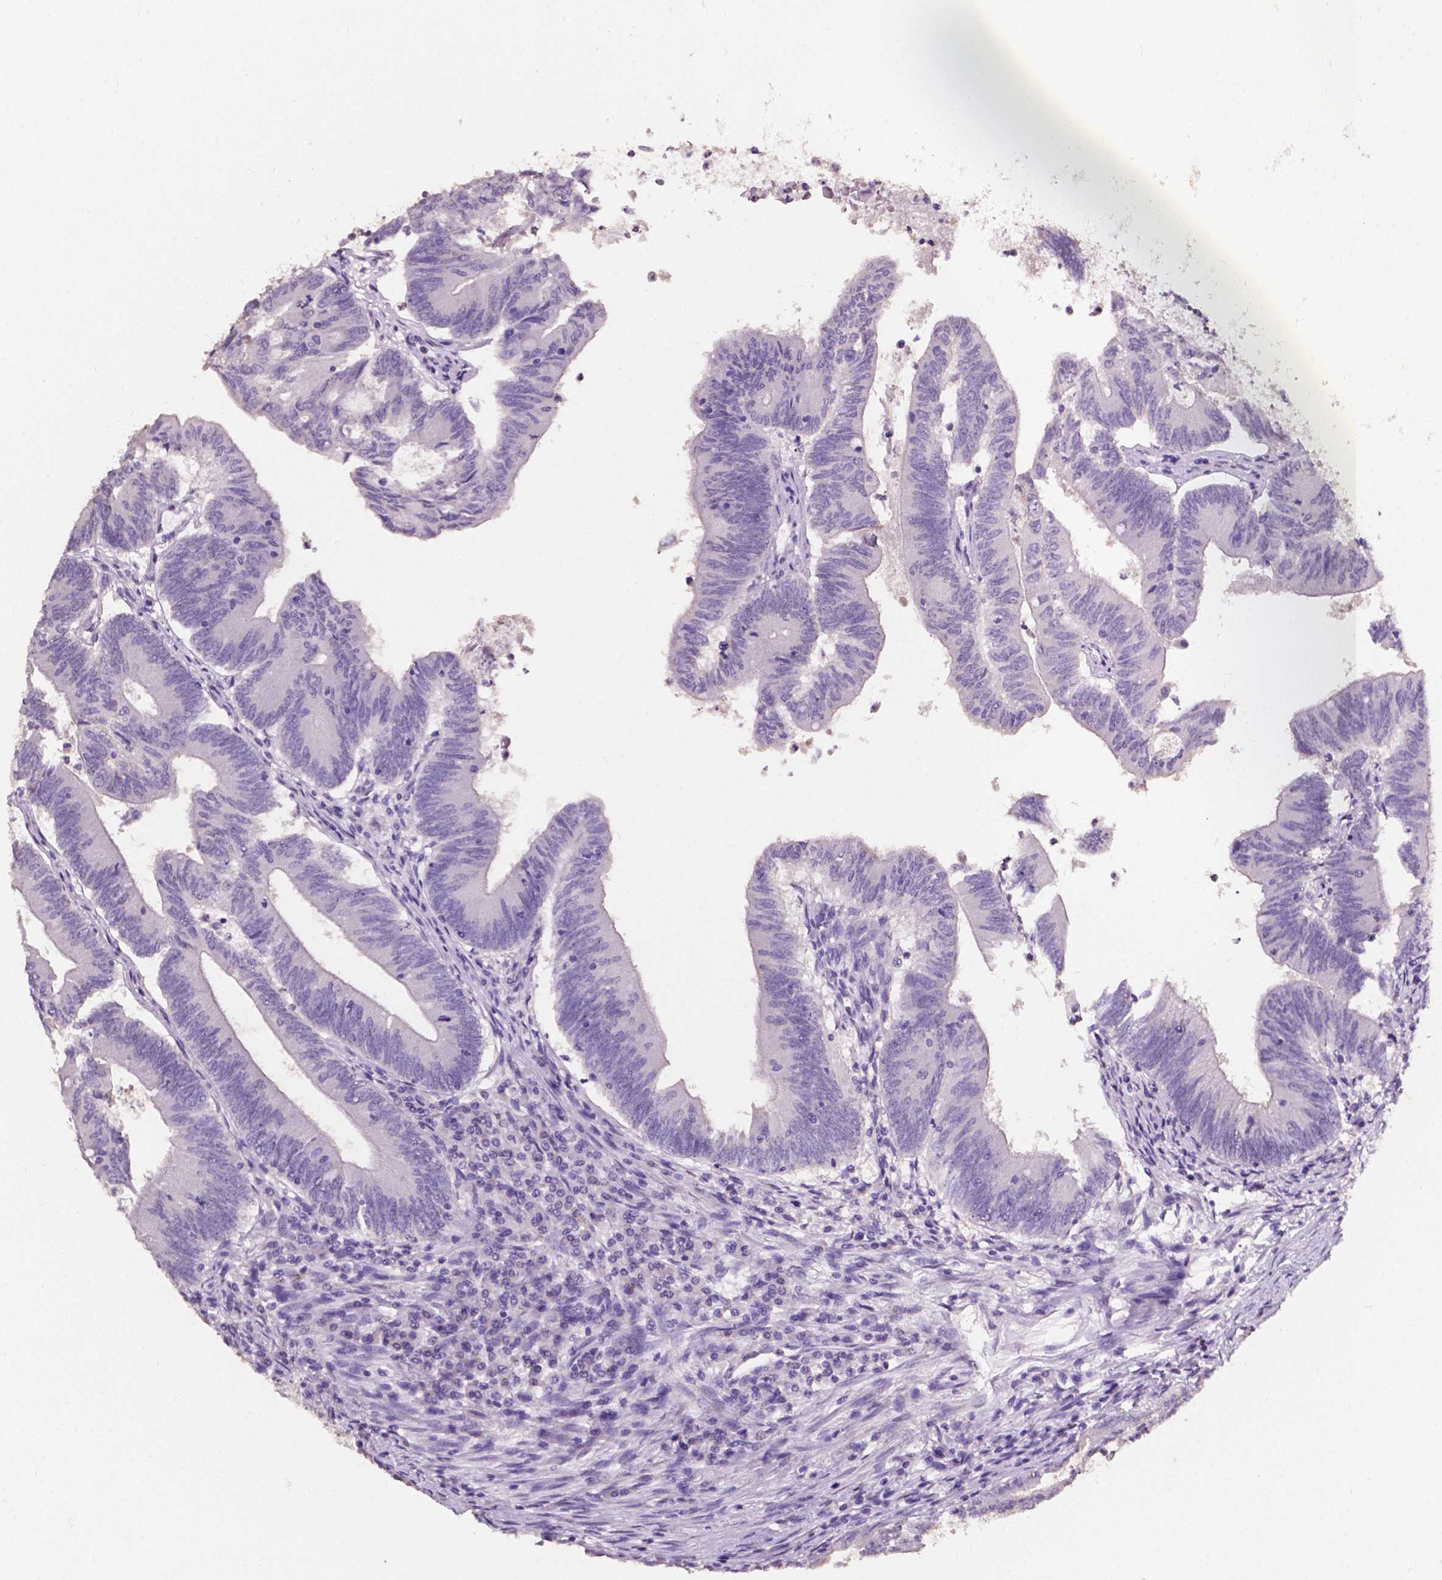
{"staining": {"intensity": "negative", "quantity": "none", "location": "none"}, "tissue": "colorectal cancer", "cell_type": "Tumor cells", "image_type": "cancer", "snomed": [{"axis": "morphology", "description": "Adenocarcinoma, NOS"}, {"axis": "topography", "description": "Colon"}], "caption": "Tumor cells show no significant protein positivity in adenocarcinoma (colorectal). The staining is performed using DAB (3,3'-diaminobenzidine) brown chromogen with nuclei counter-stained in using hematoxylin.", "gene": "PSAT1", "patient": {"sex": "female", "age": 70}}